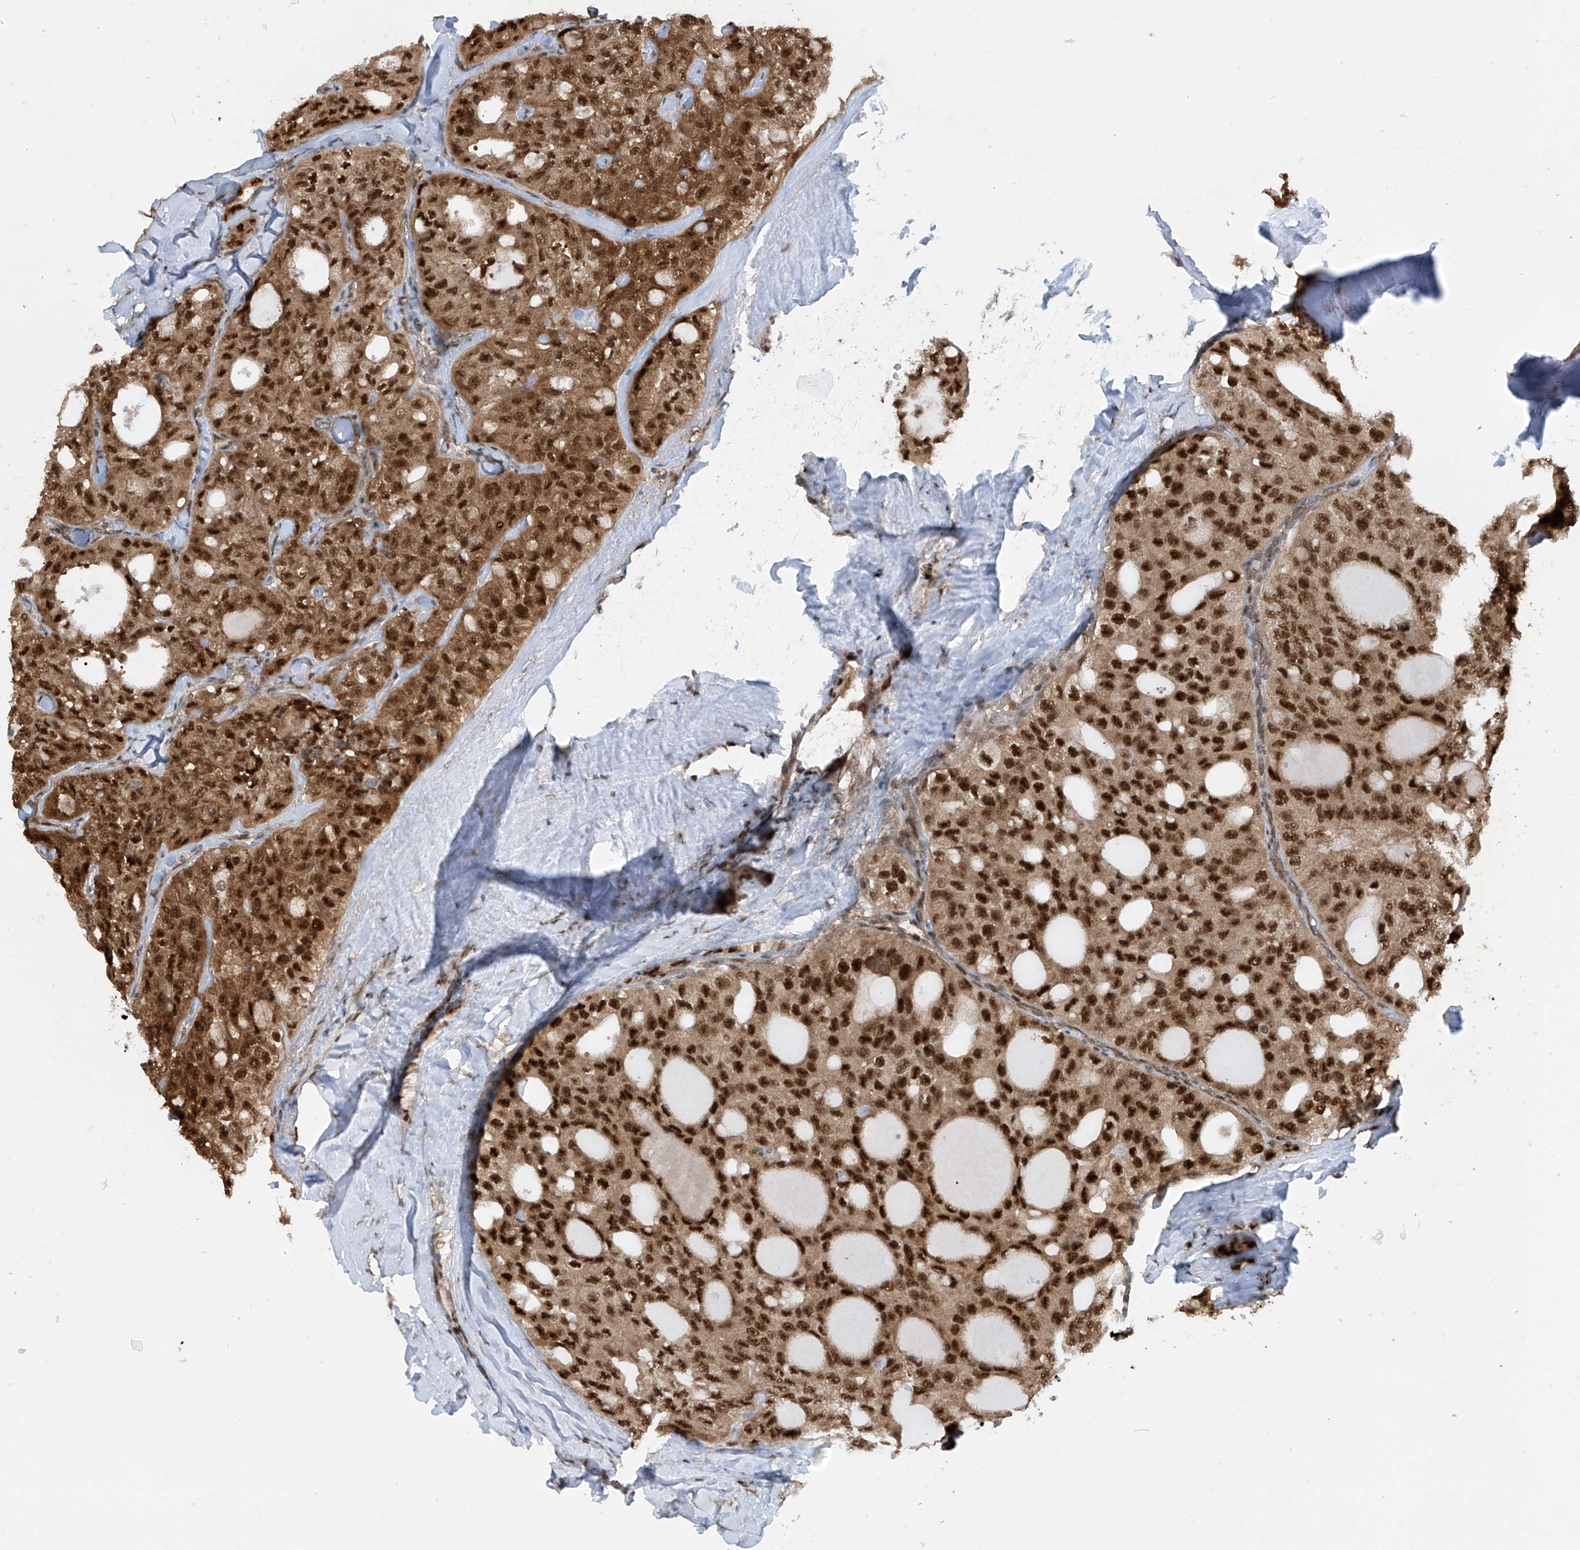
{"staining": {"intensity": "strong", "quantity": ">75%", "location": "cytoplasmic/membranous,nuclear"}, "tissue": "thyroid cancer", "cell_type": "Tumor cells", "image_type": "cancer", "snomed": [{"axis": "morphology", "description": "Follicular adenoma carcinoma, NOS"}, {"axis": "topography", "description": "Thyroid gland"}], "caption": "Protein analysis of thyroid follicular adenoma carcinoma tissue demonstrates strong cytoplasmic/membranous and nuclear positivity in about >75% of tumor cells.", "gene": "LAGE3", "patient": {"sex": "male", "age": 75}}